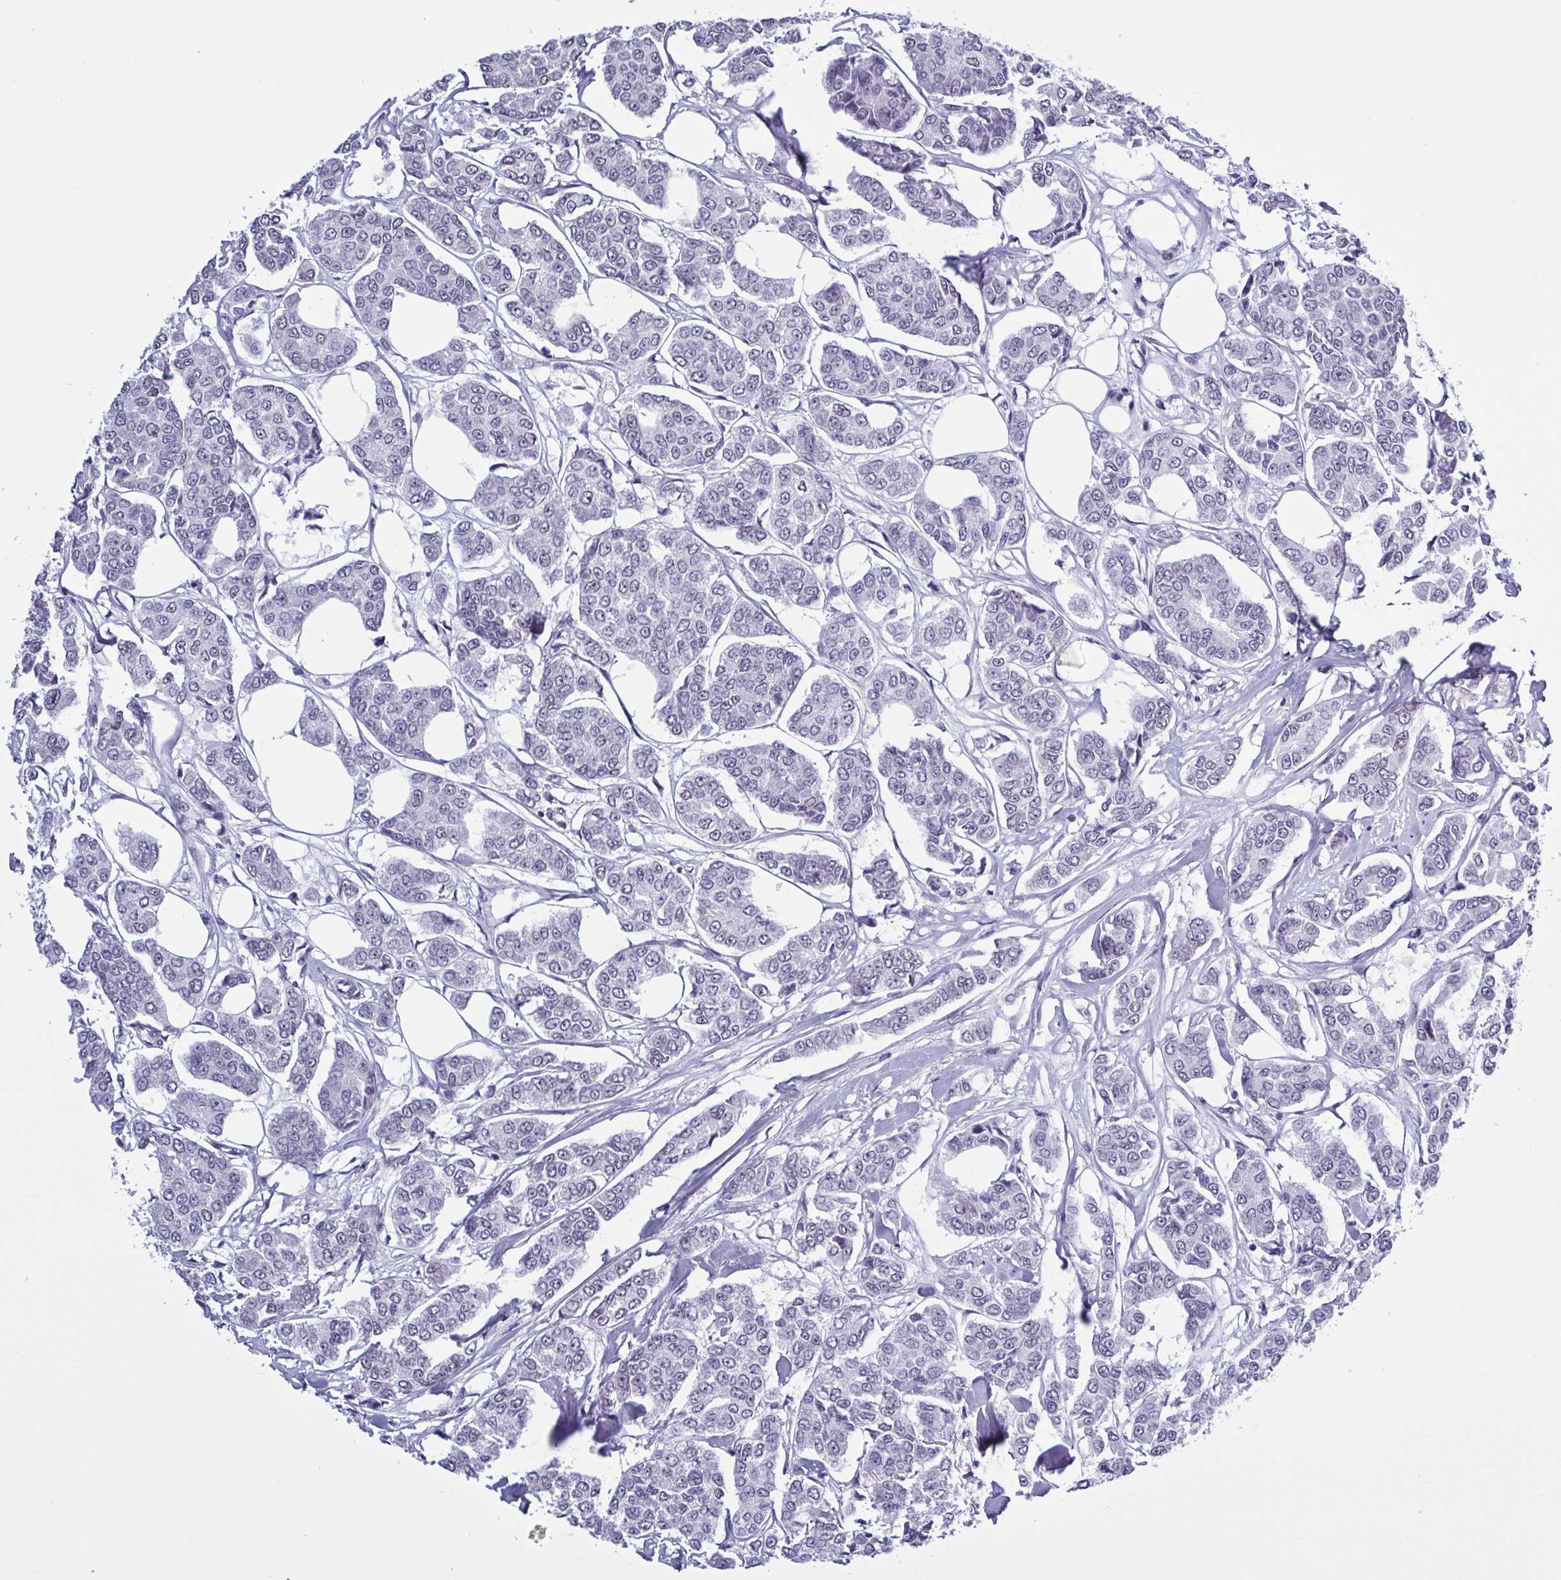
{"staining": {"intensity": "negative", "quantity": "none", "location": "none"}, "tissue": "breast cancer", "cell_type": "Tumor cells", "image_type": "cancer", "snomed": [{"axis": "morphology", "description": "Duct carcinoma"}, {"axis": "topography", "description": "Breast"}], "caption": "High power microscopy histopathology image of an immunohistochemistry histopathology image of breast infiltrating ductal carcinoma, revealing no significant expression in tumor cells.", "gene": "TMEM92", "patient": {"sex": "female", "age": 94}}